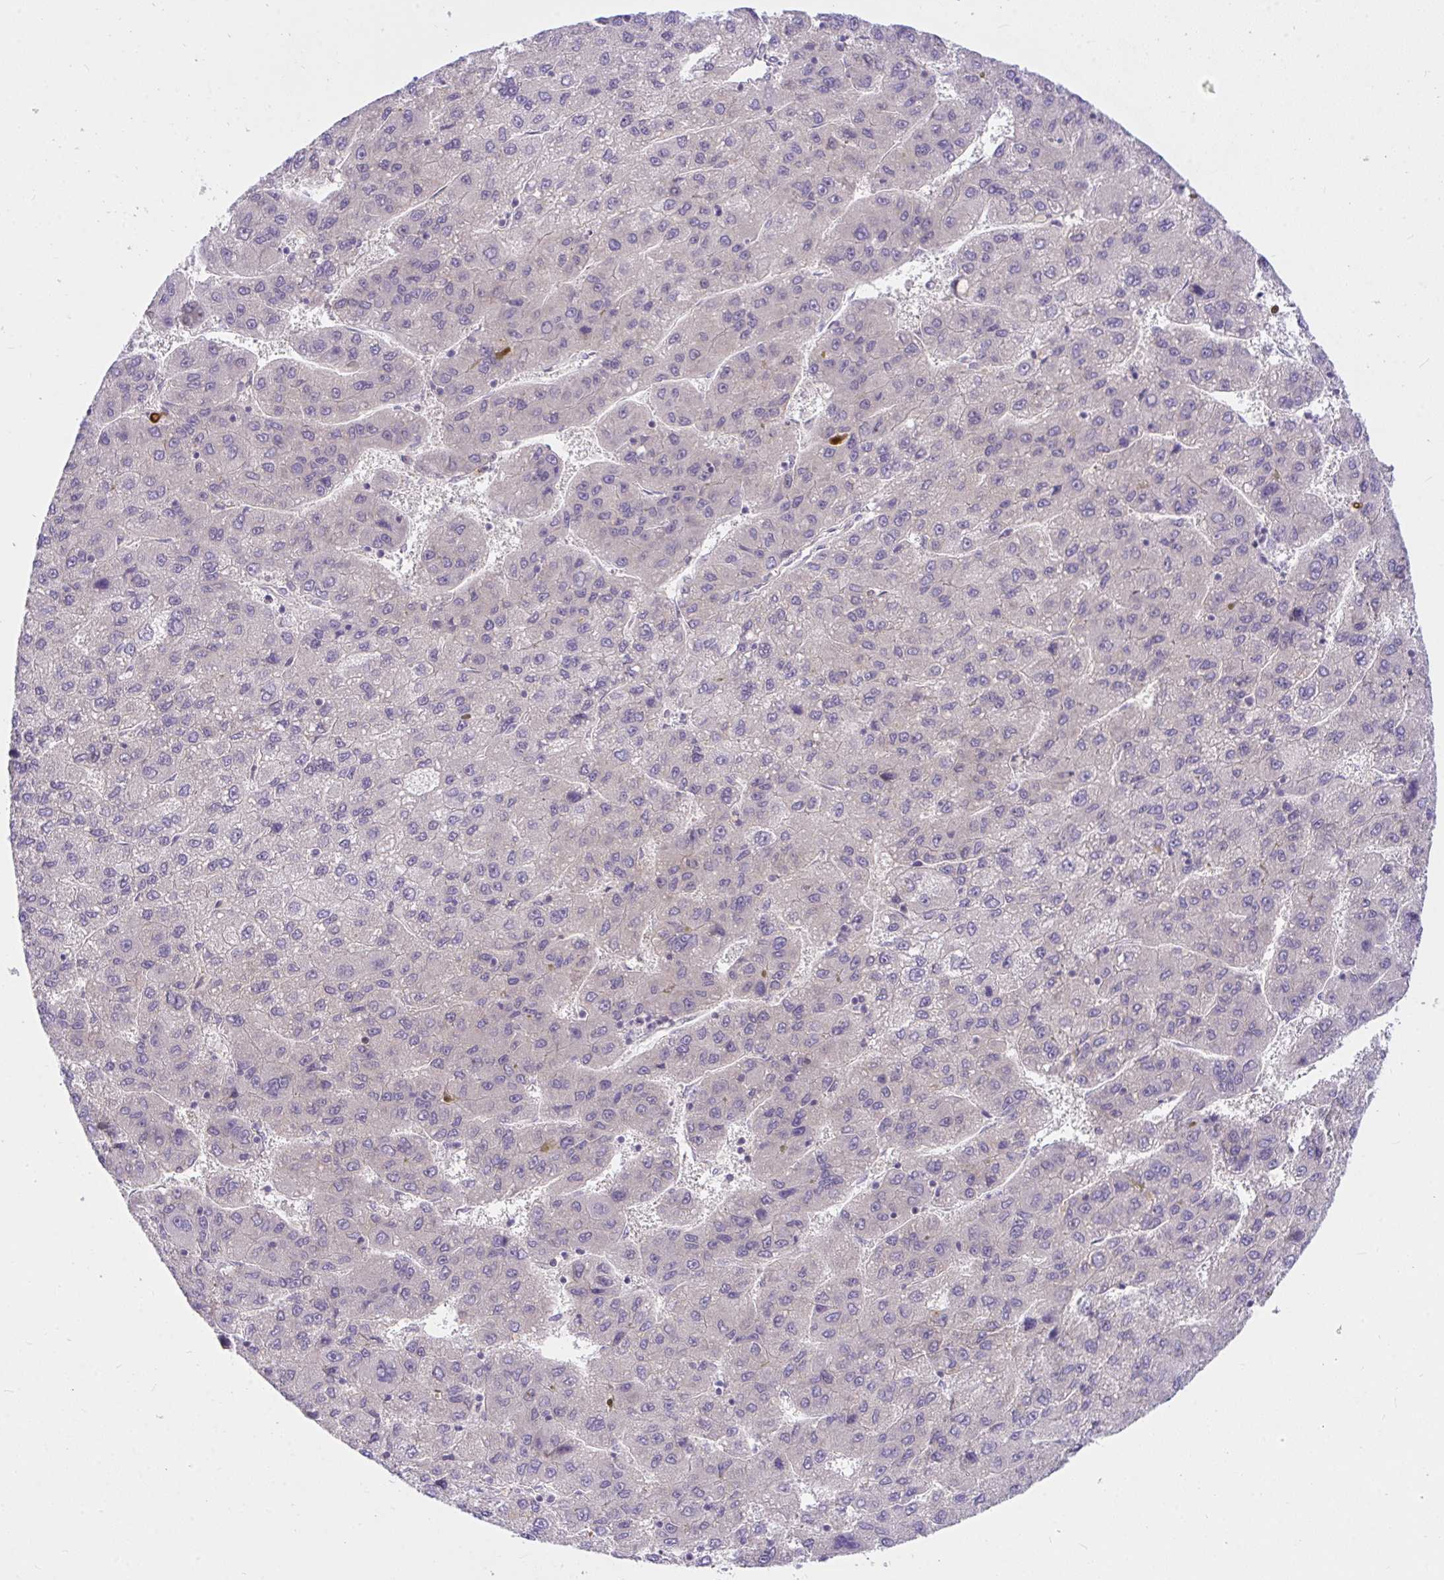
{"staining": {"intensity": "negative", "quantity": "none", "location": "none"}, "tissue": "liver cancer", "cell_type": "Tumor cells", "image_type": "cancer", "snomed": [{"axis": "morphology", "description": "Carcinoma, Hepatocellular, NOS"}, {"axis": "topography", "description": "Liver"}], "caption": "Image shows no significant protein expression in tumor cells of liver cancer.", "gene": "TLN2", "patient": {"sex": "female", "age": 82}}